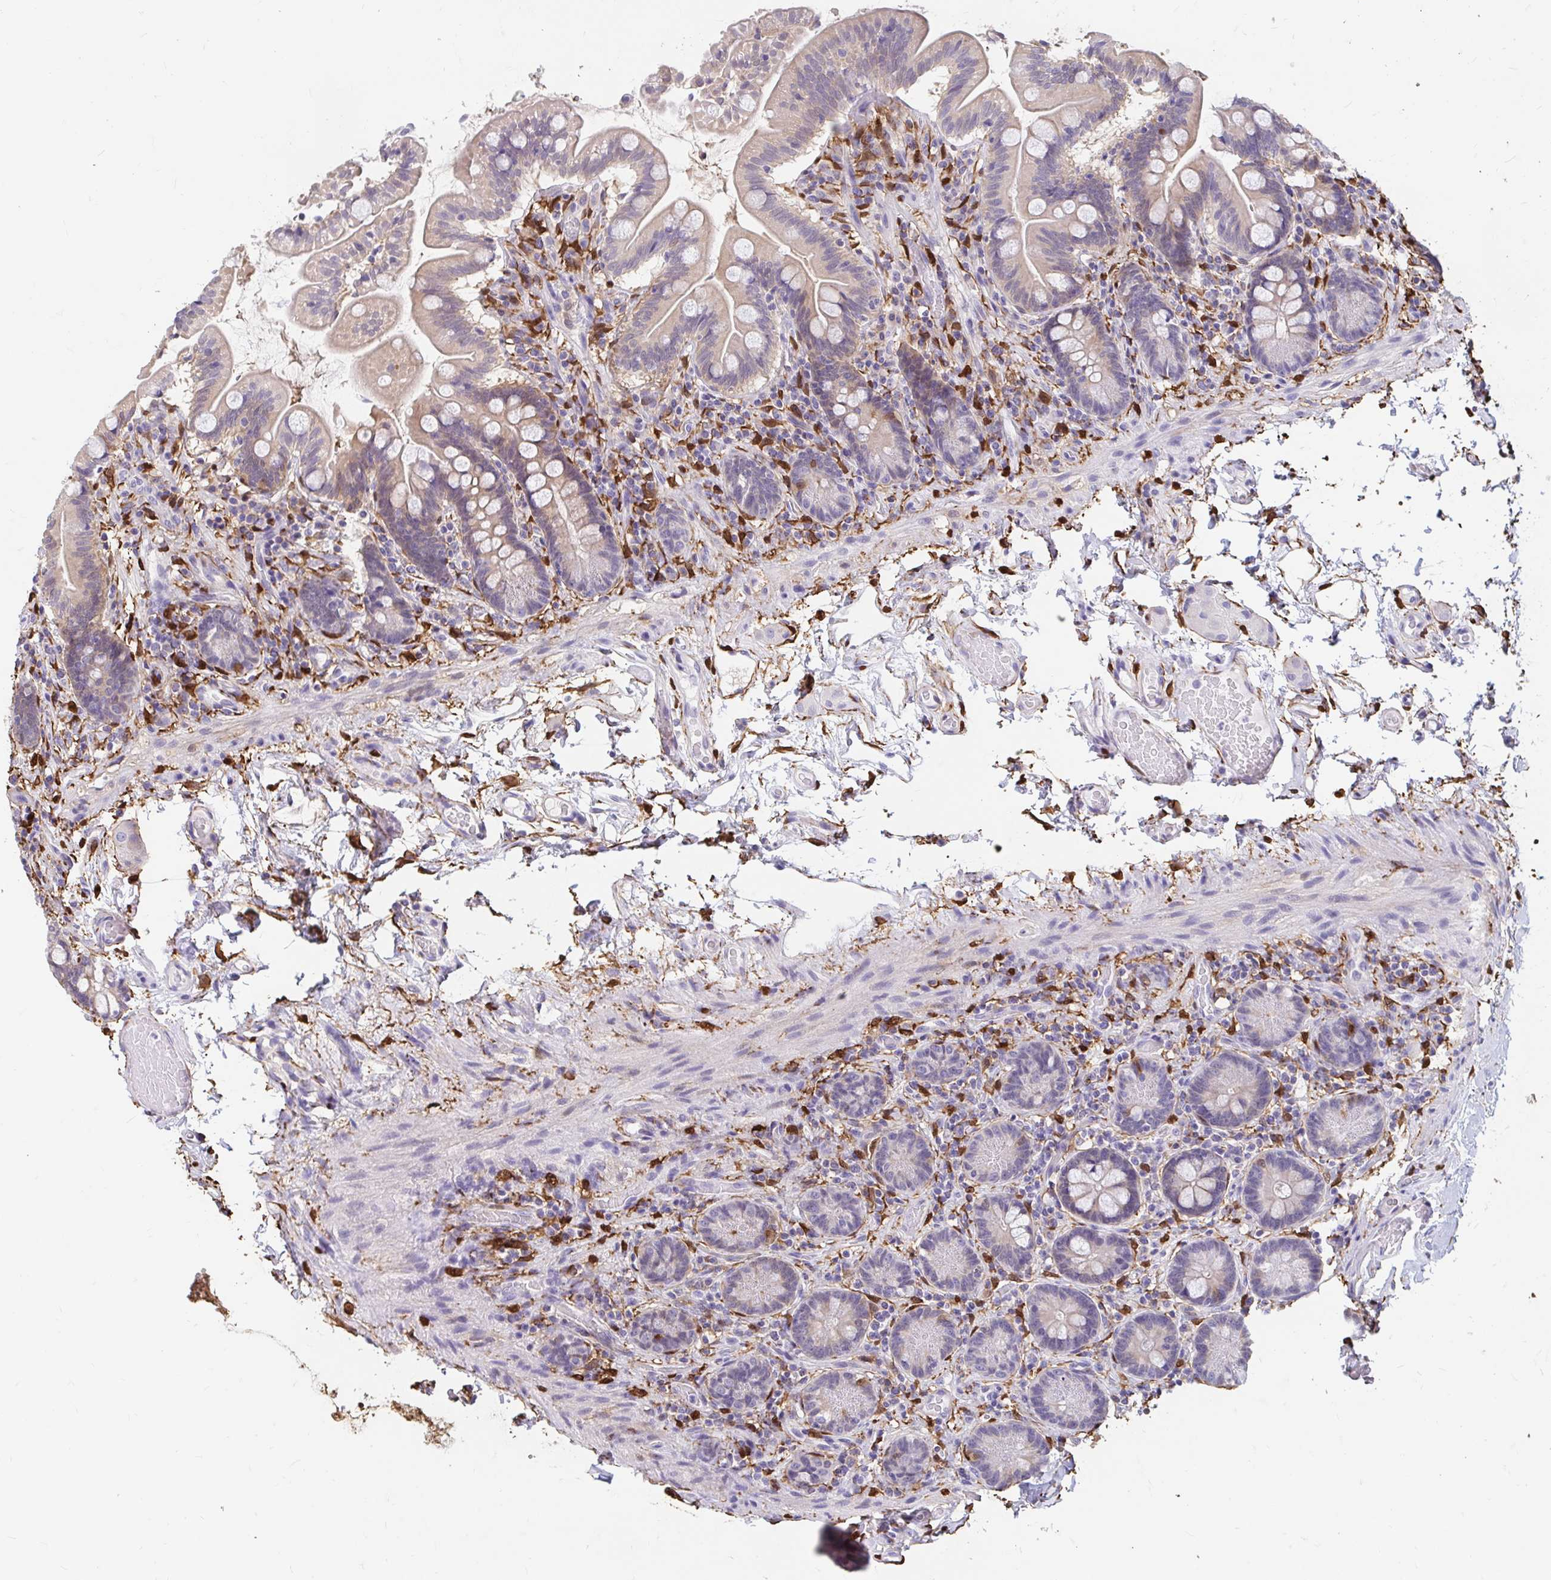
{"staining": {"intensity": "moderate", "quantity": "25%-75%", "location": "cytoplasmic/membranous,nuclear"}, "tissue": "small intestine", "cell_type": "Glandular cells", "image_type": "normal", "snomed": [{"axis": "morphology", "description": "Normal tissue, NOS"}, {"axis": "topography", "description": "Small intestine"}], "caption": "Moderate cytoplasmic/membranous,nuclear staining for a protein is identified in about 25%-75% of glandular cells of unremarkable small intestine using immunohistochemistry (IHC).", "gene": "ADH1A", "patient": {"sex": "female", "age": 64}}